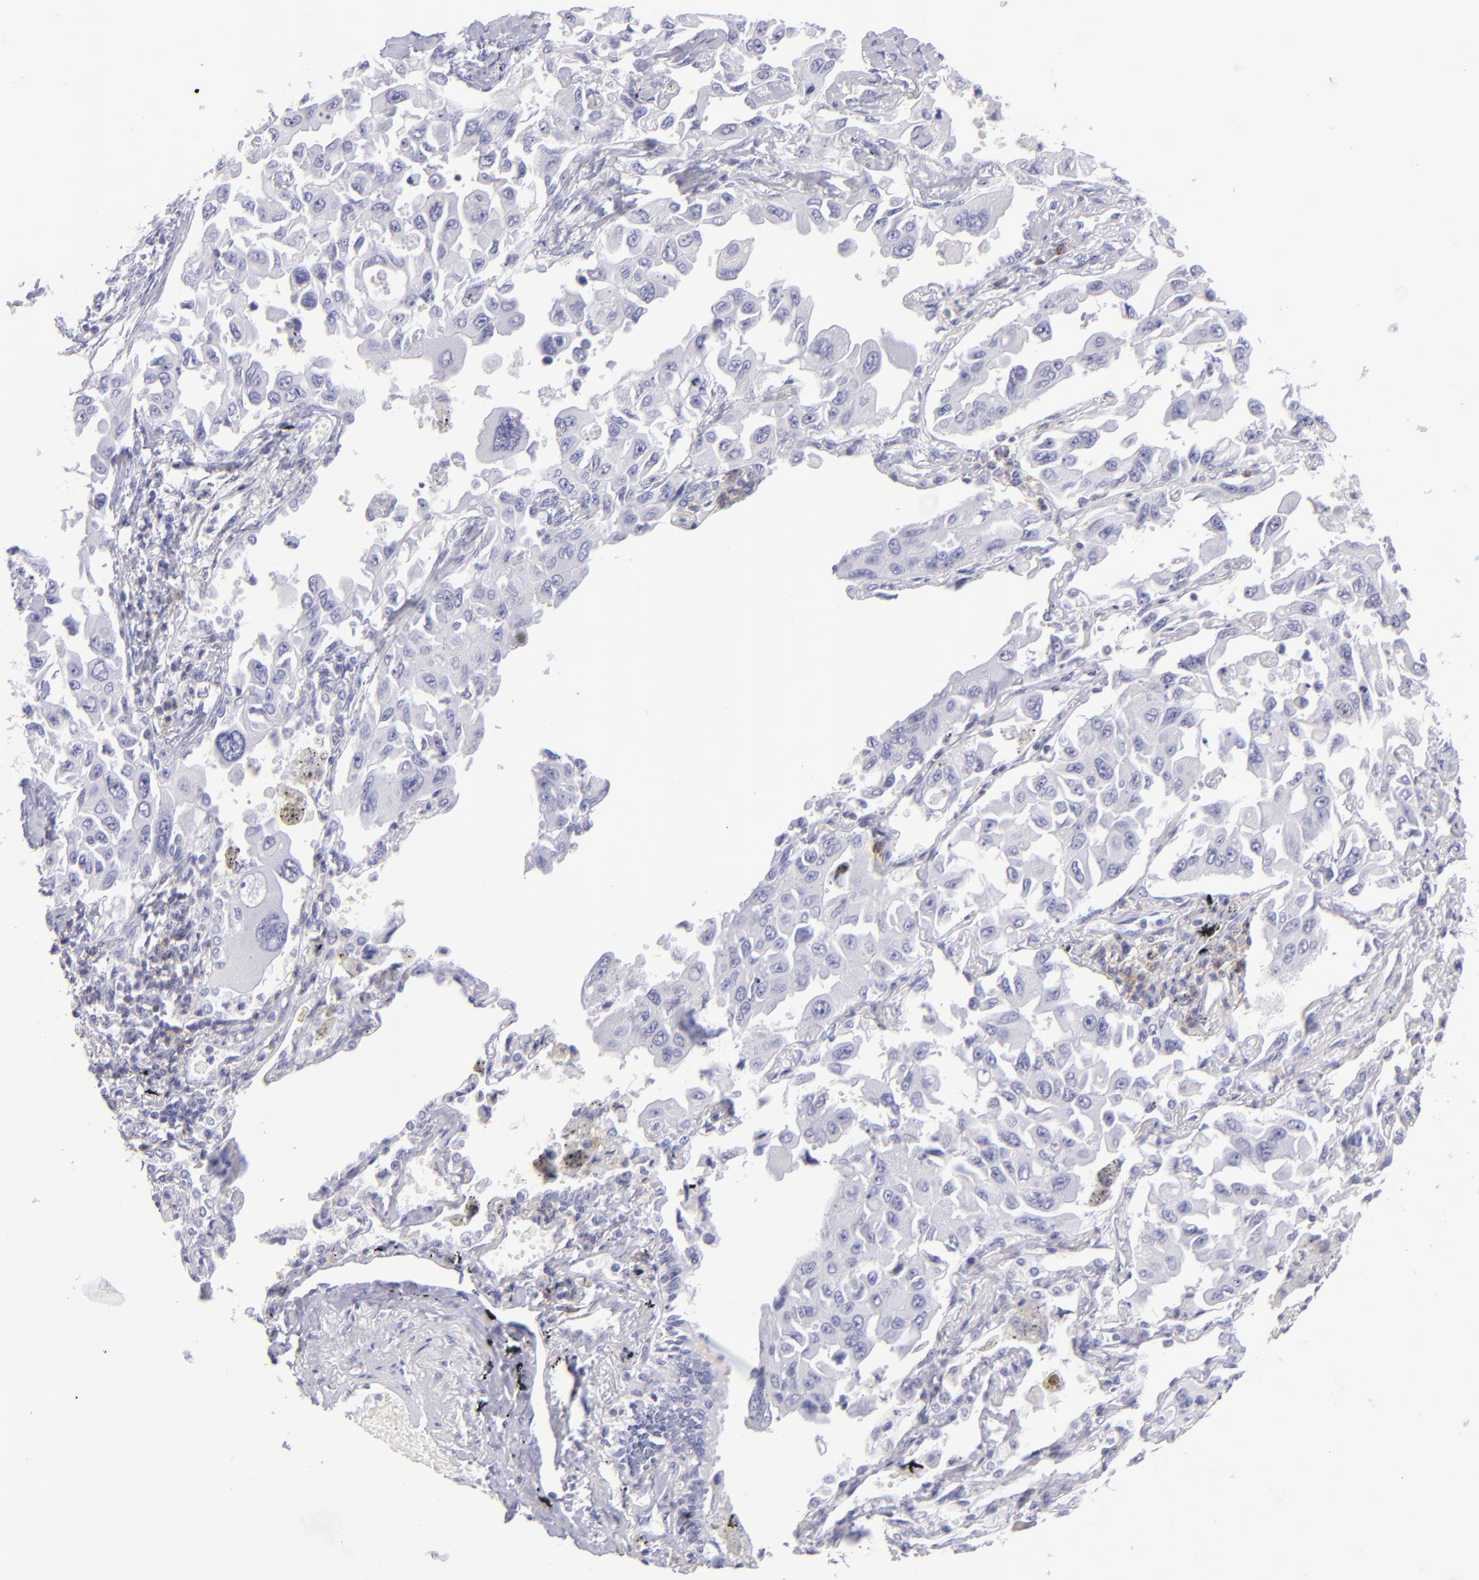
{"staining": {"intensity": "negative", "quantity": "none", "location": "none"}, "tissue": "lung cancer", "cell_type": "Tumor cells", "image_type": "cancer", "snomed": [{"axis": "morphology", "description": "Adenocarcinoma, NOS"}, {"axis": "topography", "description": "Lung"}], "caption": "The immunohistochemistry micrograph has no significant positivity in tumor cells of lung cancer (adenocarcinoma) tissue. (Immunohistochemistry, brightfield microscopy, high magnification).", "gene": "CD69", "patient": {"sex": "male", "age": 64}}